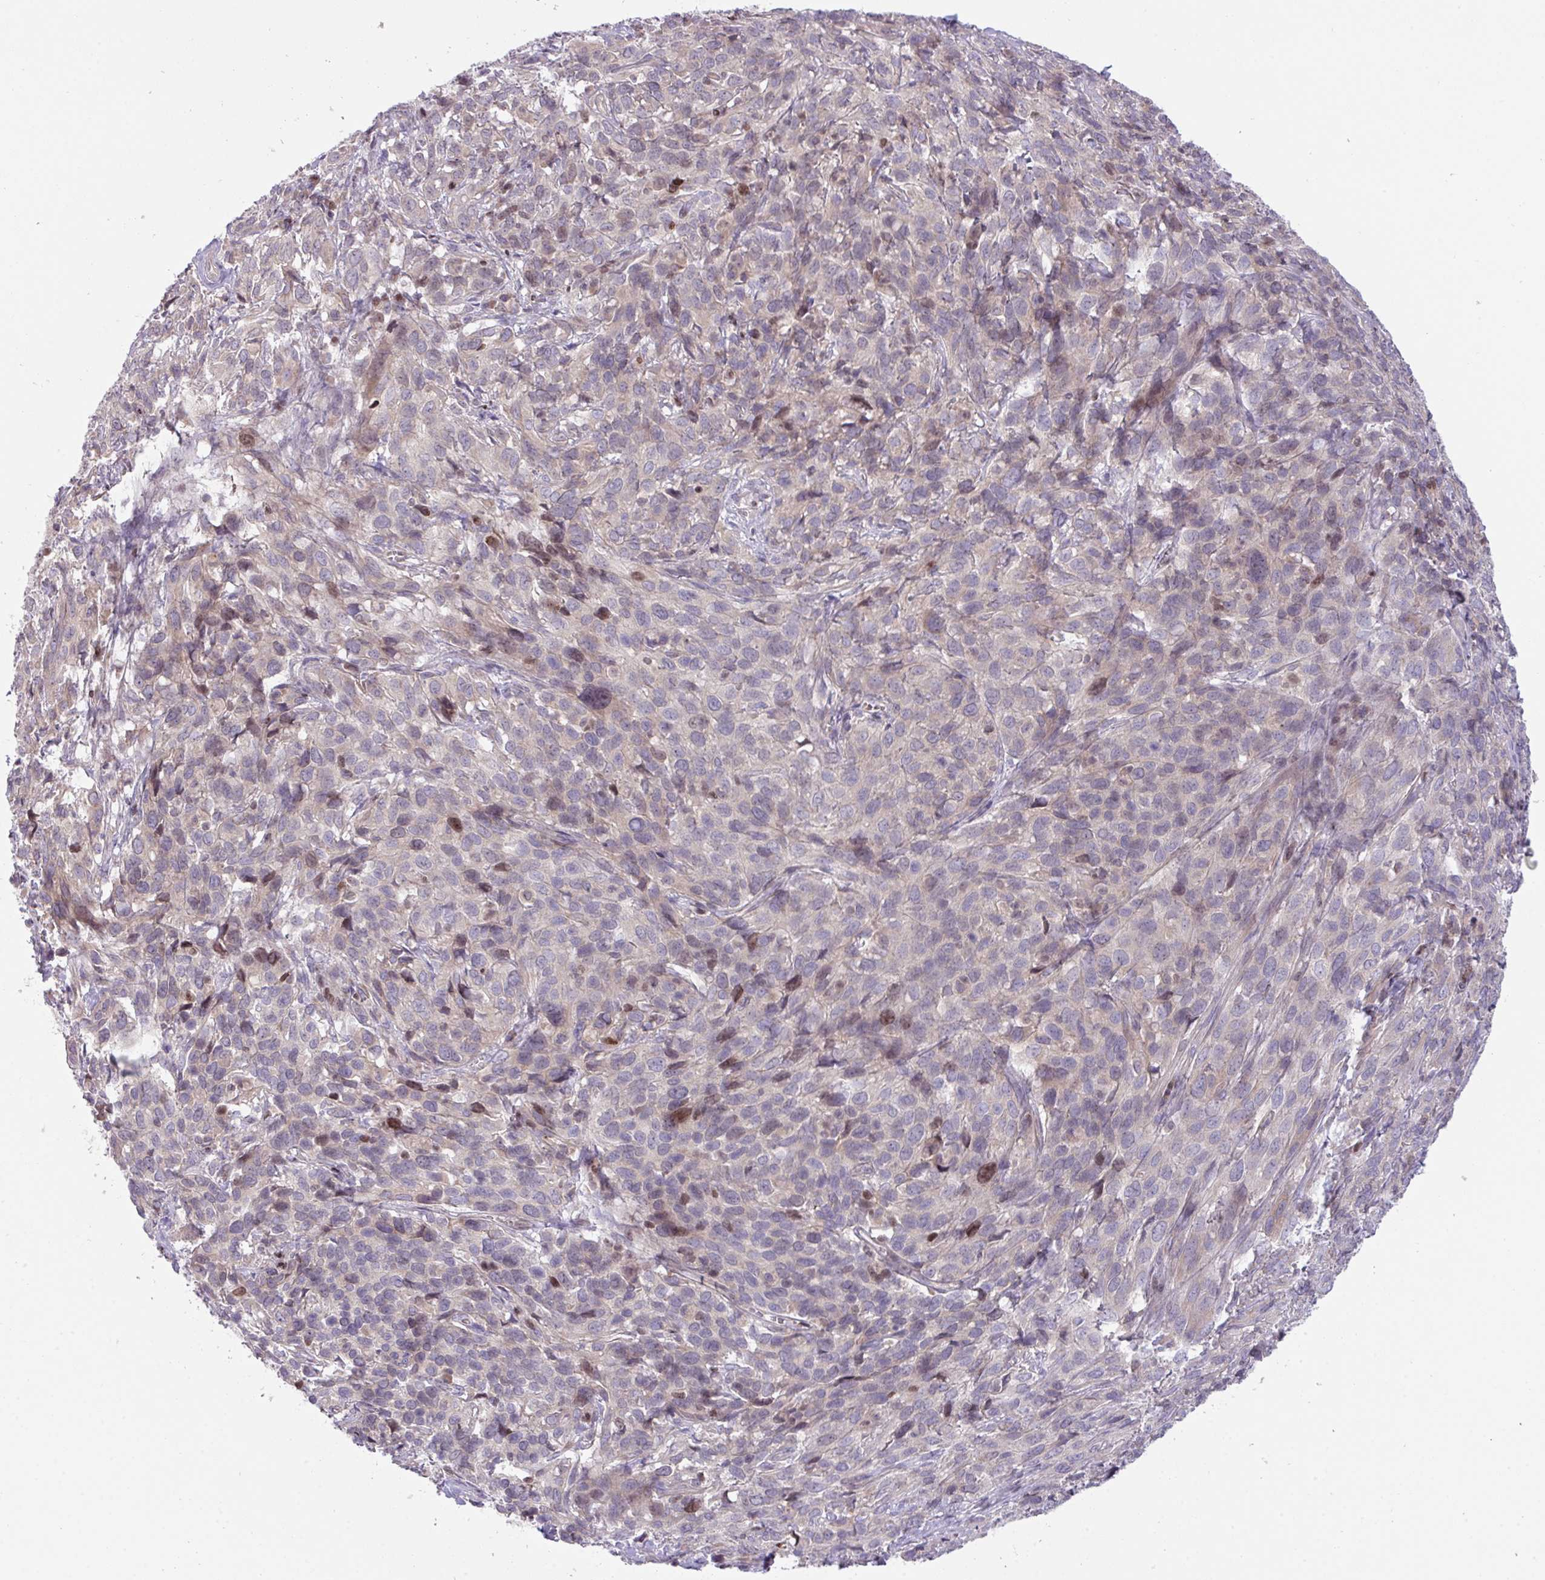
{"staining": {"intensity": "weak", "quantity": "<25%", "location": "cytoplasmic/membranous"}, "tissue": "cervical cancer", "cell_type": "Tumor cells", "image_type": "cancer", "snomed": [{"axis": "morphology", "description": "Squamous cell carcinoma, NOS"}, {"axis": "topography", "description": "Cervix"}], "caption": "A photomicrograph of cervical cancer (squamous cell carcinoma) stained for a protein shows no brown staining in tumor cells.", "gene": "ZNF394", "patient": {"sex": "female", "age": 51}}